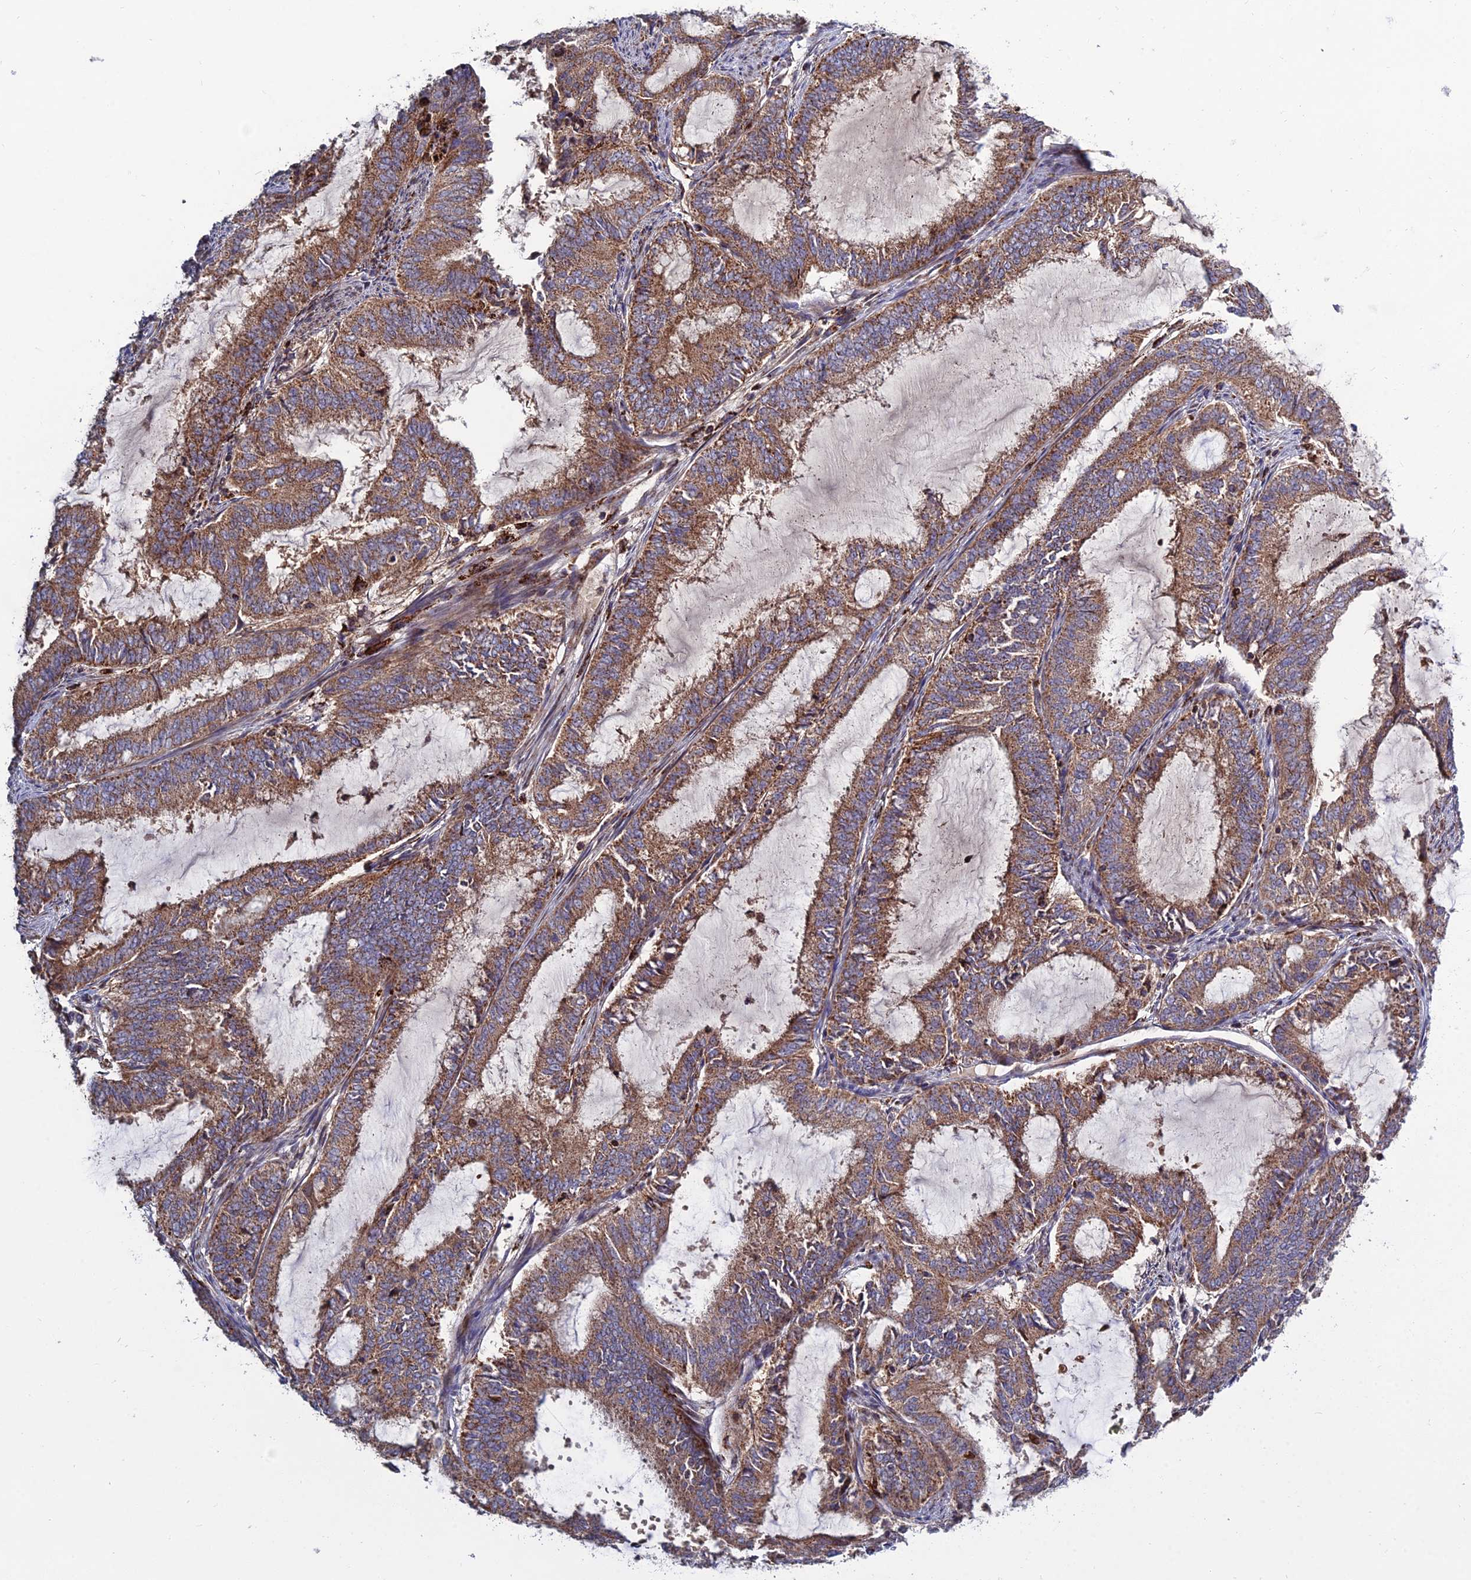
{"staining": {"intensity": "moderate", "quantity": ">75%", "location": "cytoplasmic/membranous"}, "tissue": "endometrial cancer", "cell_type": "Tumor cells", "image_type": "cancer", "snomed": [{"axis": "morphology", "description": "Adenocarcinoma, NOS"}, {"axis": "topography", "description": "Endometrium"}], "caption": "Moderate cytoplasmic/membranous positivity is identified in about >75% of tumor cells in endometrial cancer.", "gene": "RIC8B", "patient": {"sex": "female", "age": 51}}